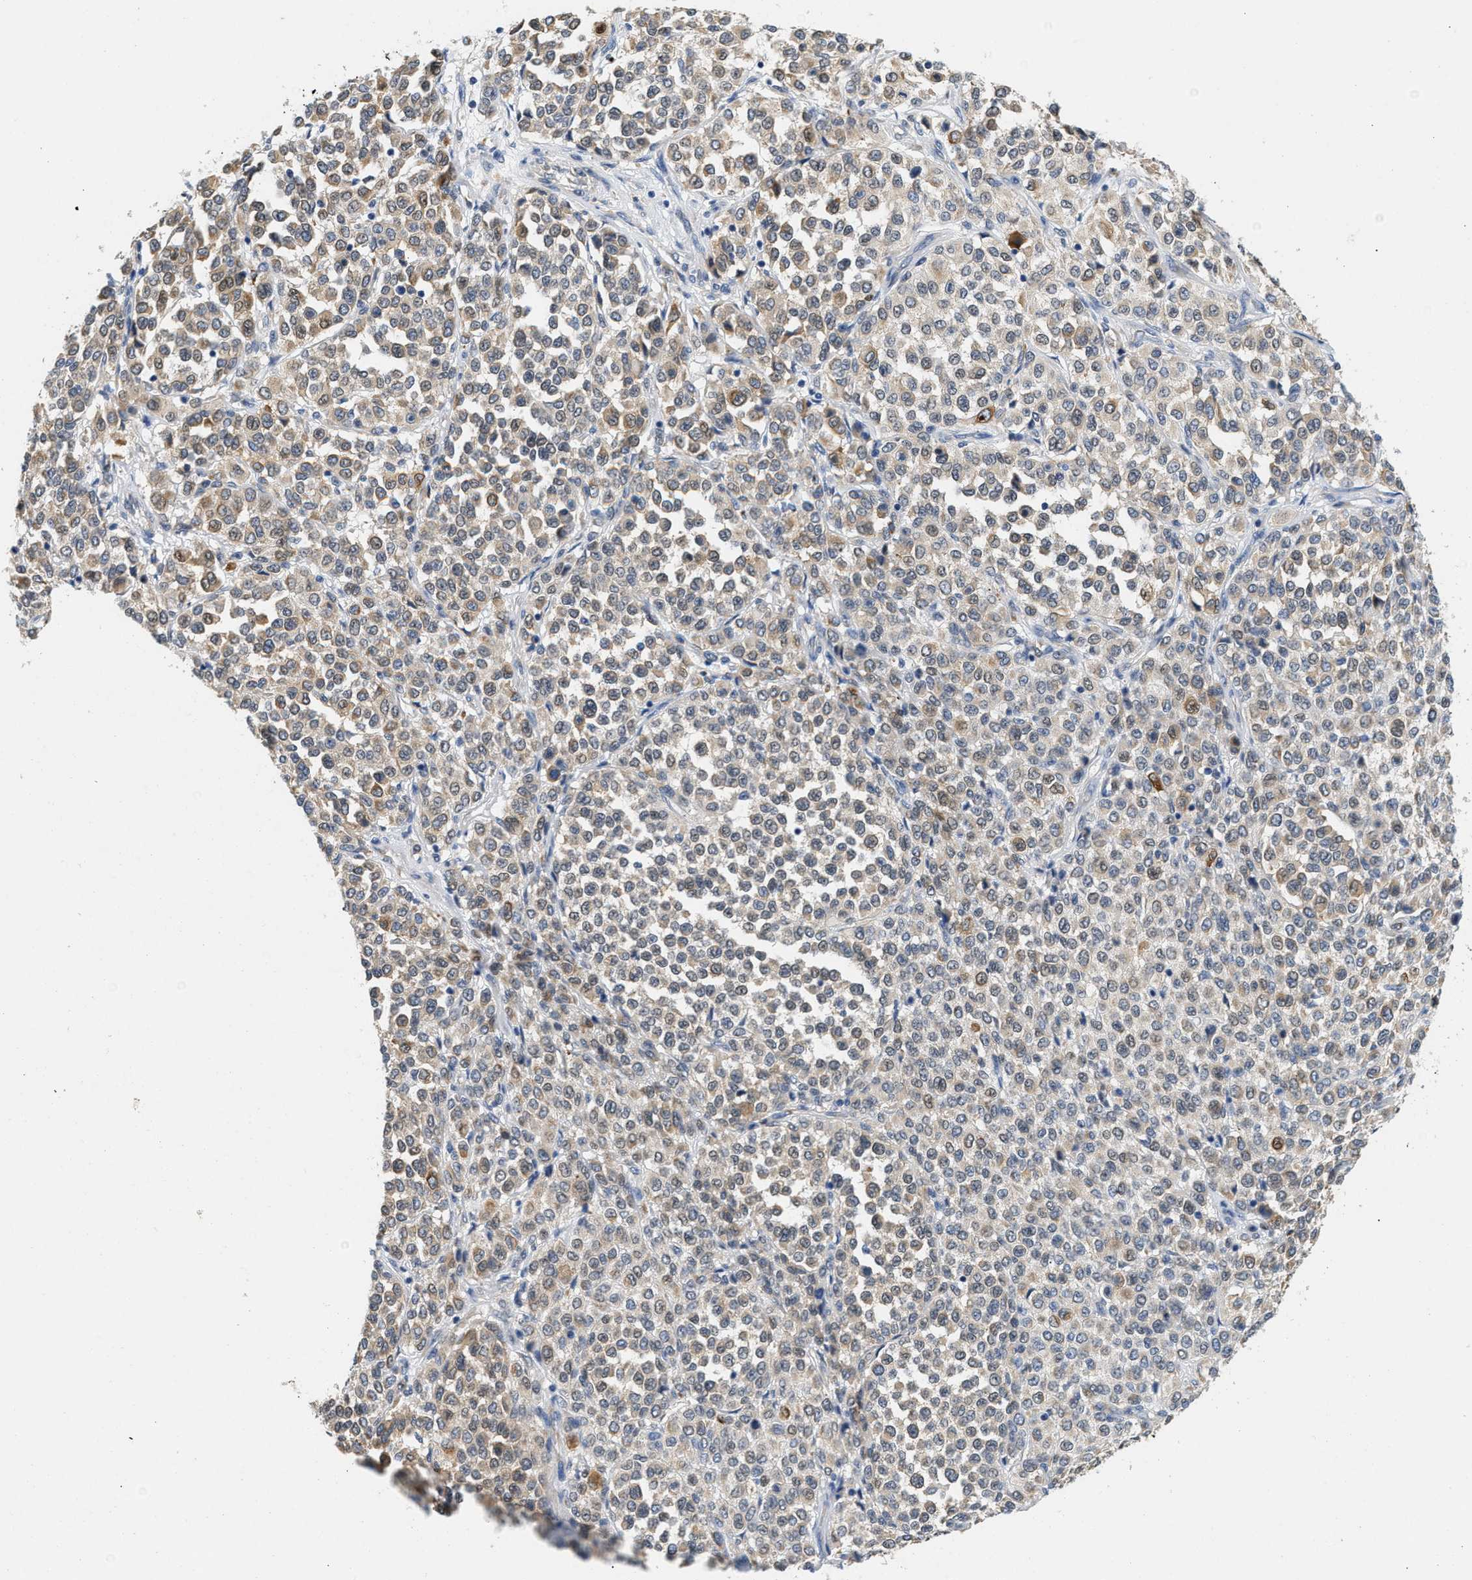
{"staining": {"intensity": "weak", "quantity": ">75%", "location": "cytoplasmic/membranous"}, "tissue": "melanoma", "cell_type": "Tumor cells", "image_type": "cancer", "snomed": [{"axis": "morphology", "description": "Malignant melanoma, Metastatic site"}, {"axis": "topography", "description": "Pancreas"}], "caption": "Malignant melanoma (metastatic site) tissue displays weak cytoplasmic/membranous positivity in about >75% of tumor cells, visualized by immunohistochemistry.", "gene": "PPM1L", "patient": {"sex": "female", "age": 30}}